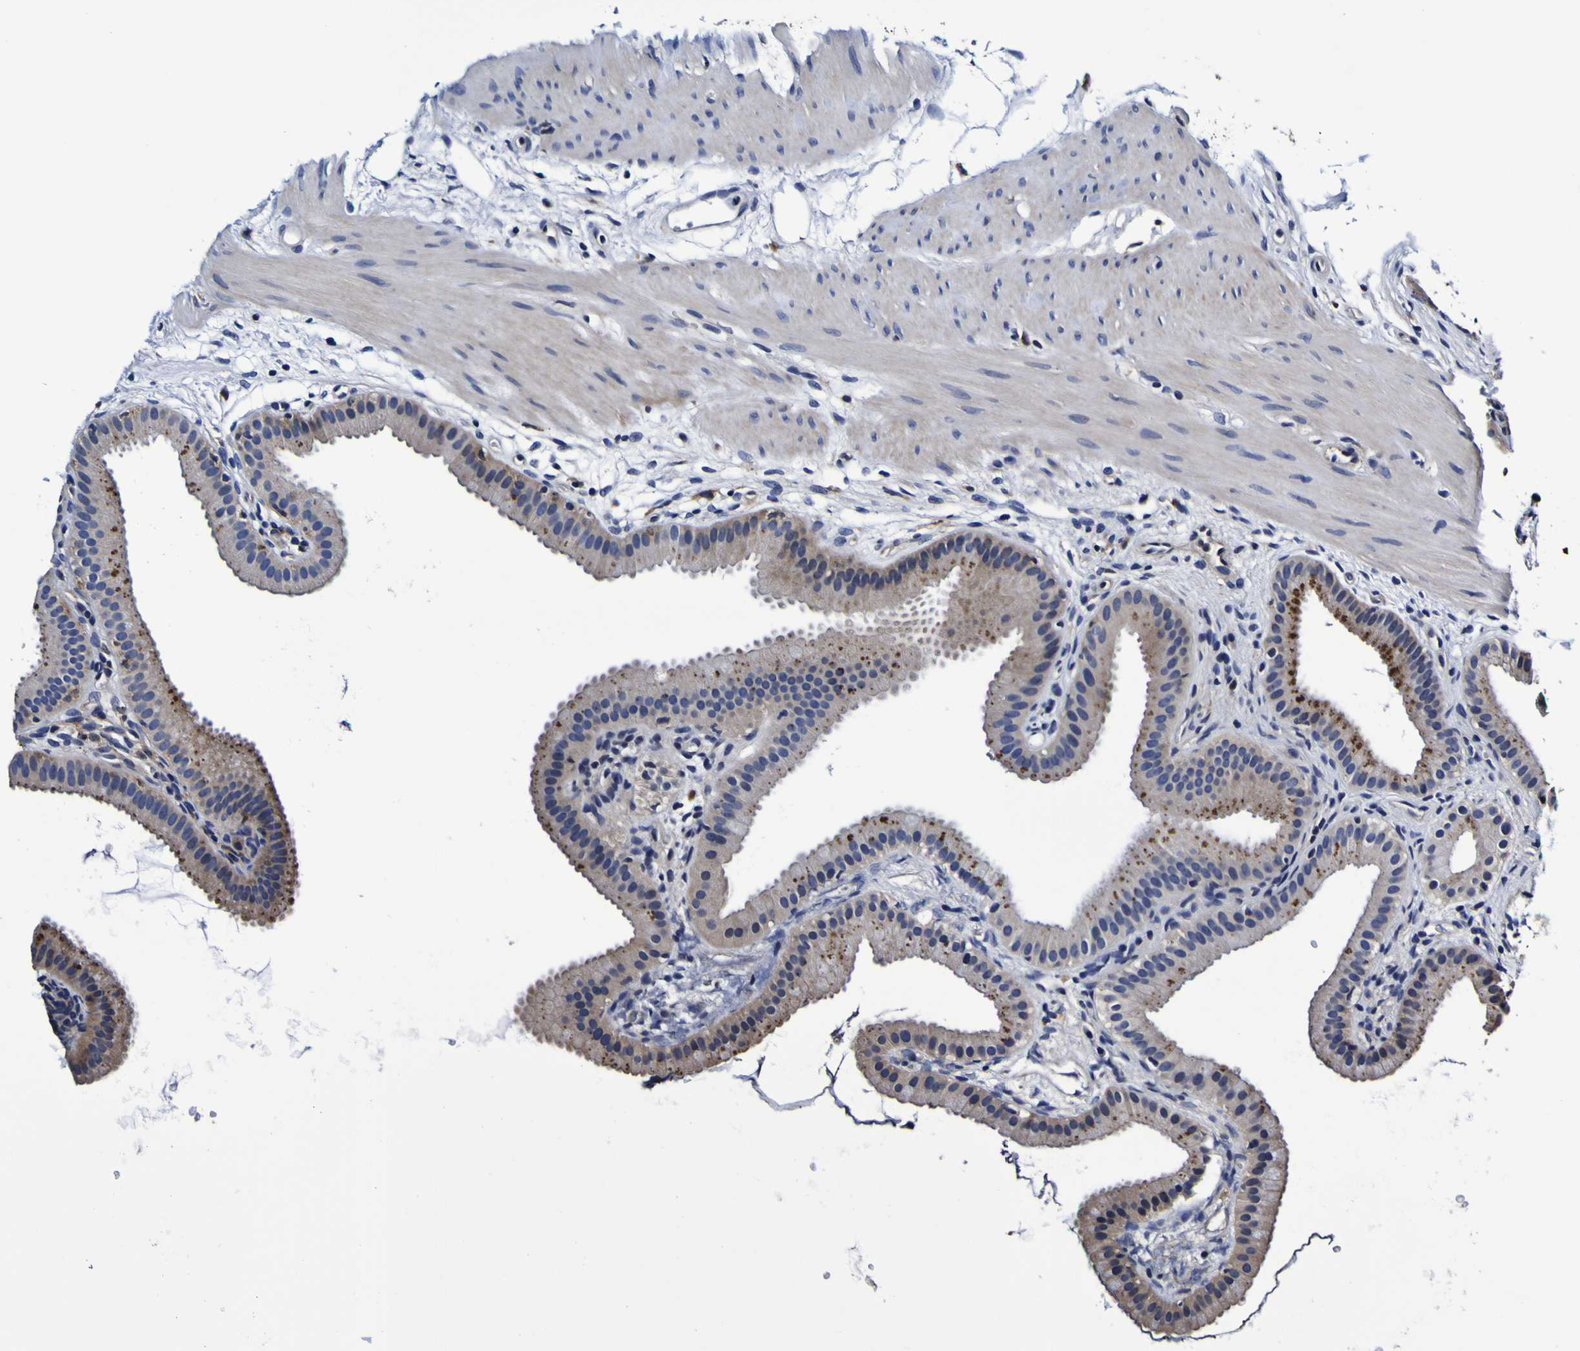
{"staining": {"intensity": "negative", "quantity": "none", "location": "none"}, "tissue": "gallbladder", "cell_type": "Glandular cells", "image_type": "normal", "snomed": [{"axis": "morphology", "description": "Normal tissue, NOS"}, {"axis": "topography", "description": "Gallbladder"}], "caption": "The photomicrograph shows no significant positivity in glandular cells of gallbladder.", "gene": "GPX1", "patient": {"sex": "female", "age": 64}}